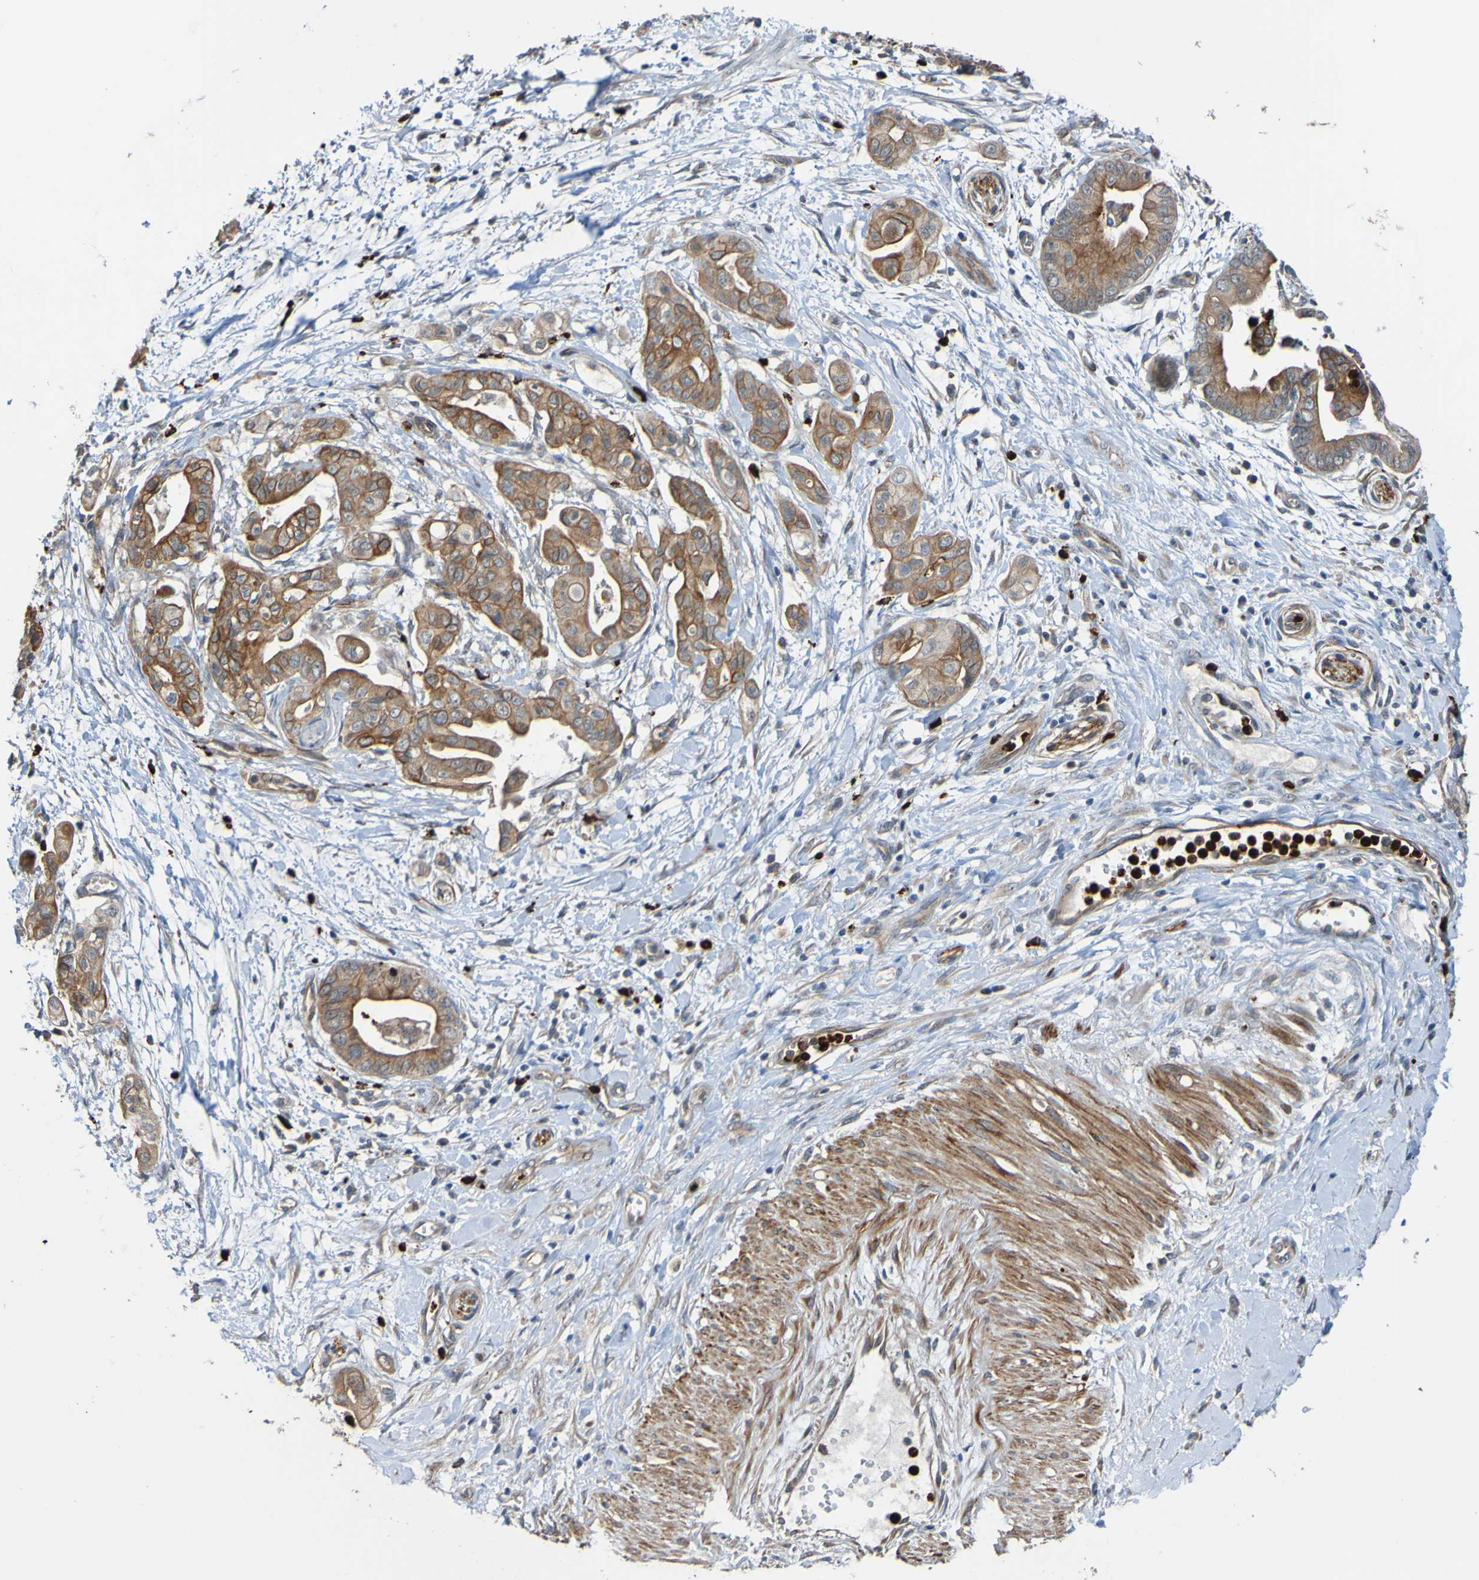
{"staining": {"intensity": "moderate", "quantity": ">75%", "location": "cytoplasmic/membranous"}, "tissue": "pancreatic cancer", "cell_type": "Tumor cells", "image_type": "cancer", "snomed": [{"axis": "morphology", "description": "Adenocarcinoma, NOS"}, {"axis": "topography", "description": "Pancreas"}], "caption": "This is an image of IHC staining of pancreatic cancer, which shows moderate positivity in the cytoplasmic/membranous of tumor cells.", "gene": "ST8SIA6", "patient": {"sex": "female", "age": 75}}